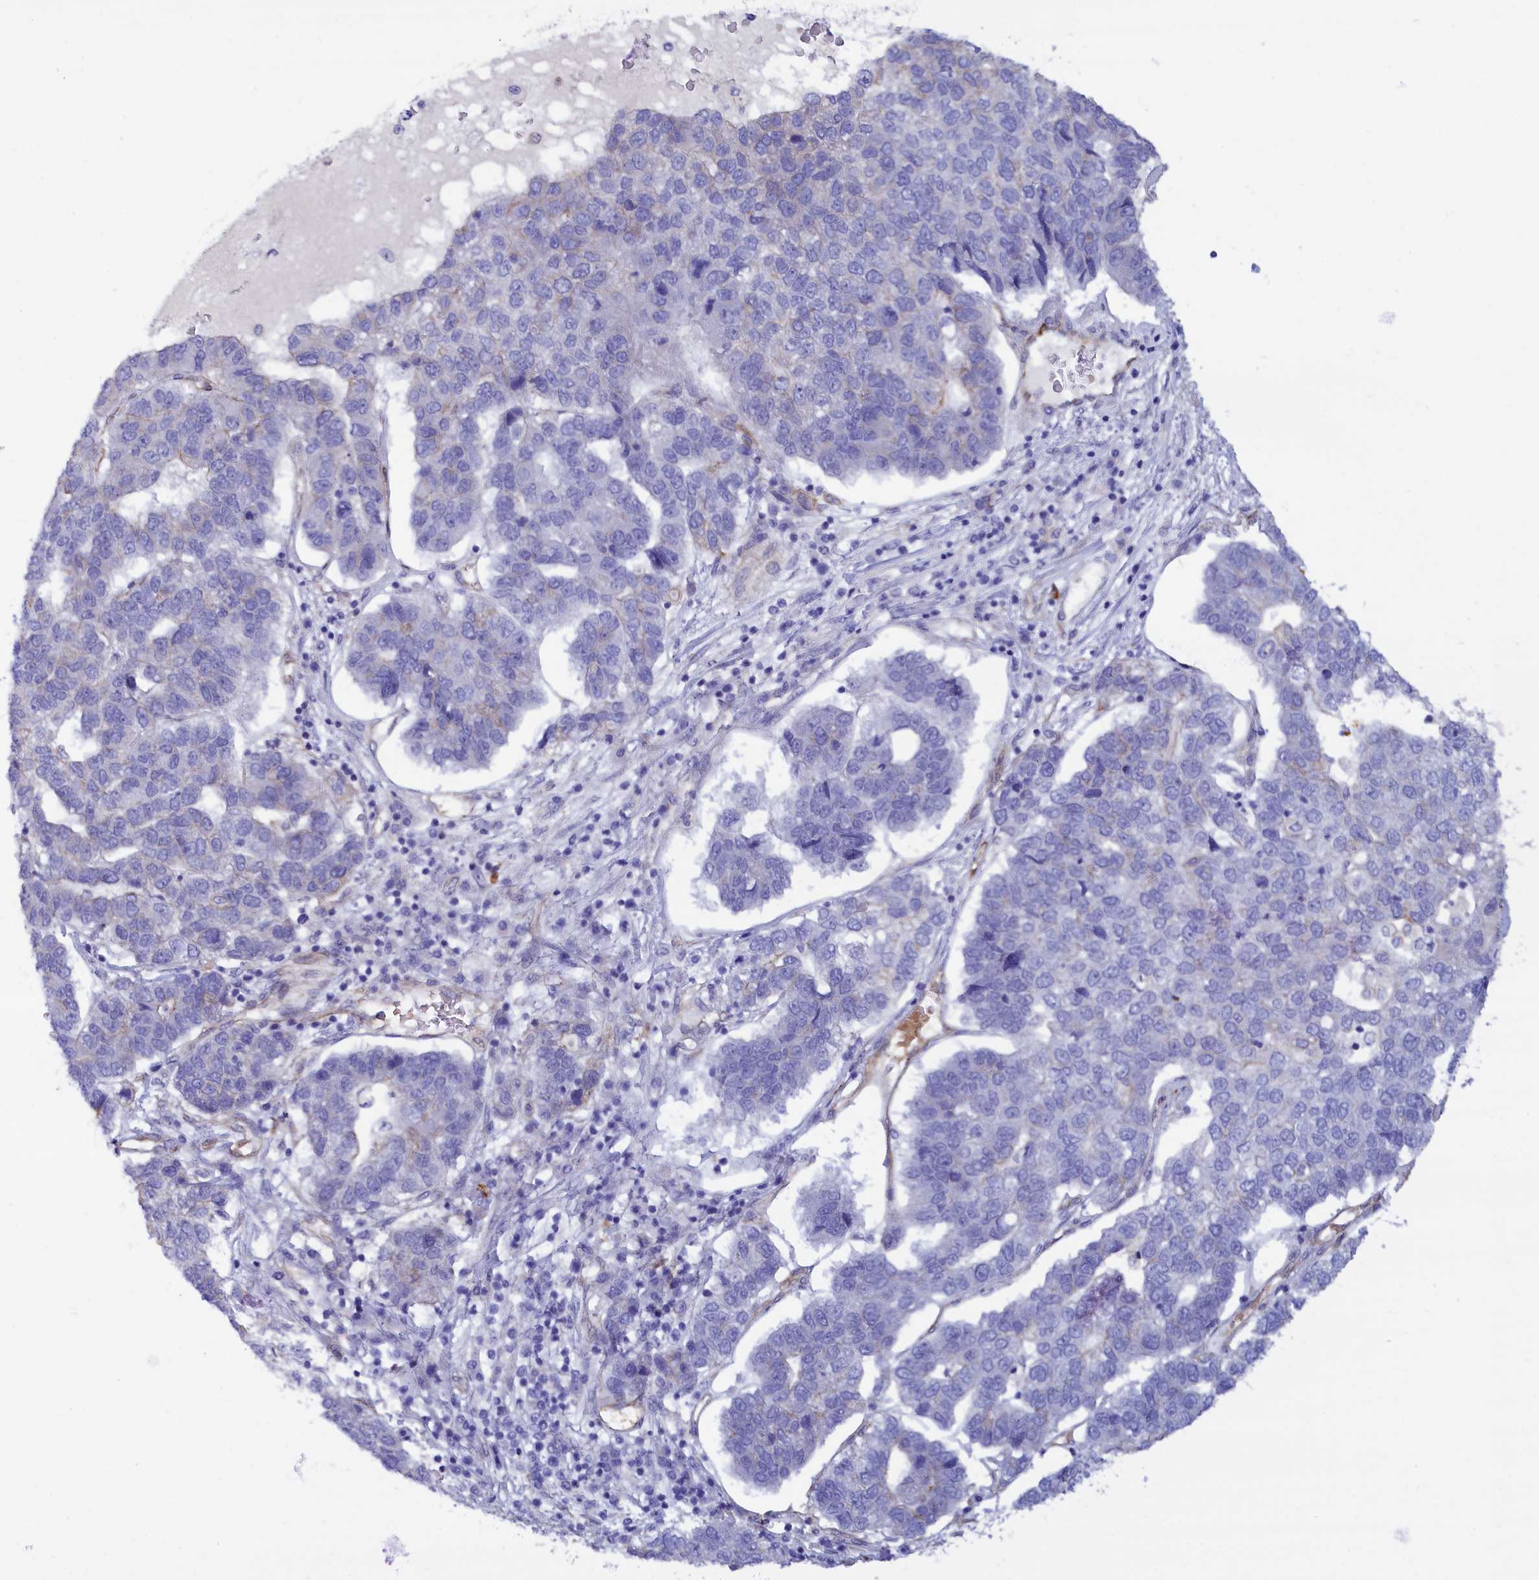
{"staining": {"intensity": "negative", "quantity": "none", "location": "none"}, "tissue": "pancreatic cancer", "cell_type": "Tumor cells", "image_type": "cancer", "snomed": [{"axis": "morphology", "description": "Adenocarcinoma, NOS"}, {"axis": "topography", "description": "Pancreas"}], "caption": "A photomicrograph of pancreatic cancer (adenocarcinoma) stained for a protein demonstrates no brown staining in tumor cells.", "gene": "ABCC12", "patient": {"sex": "female", "age": 61}}